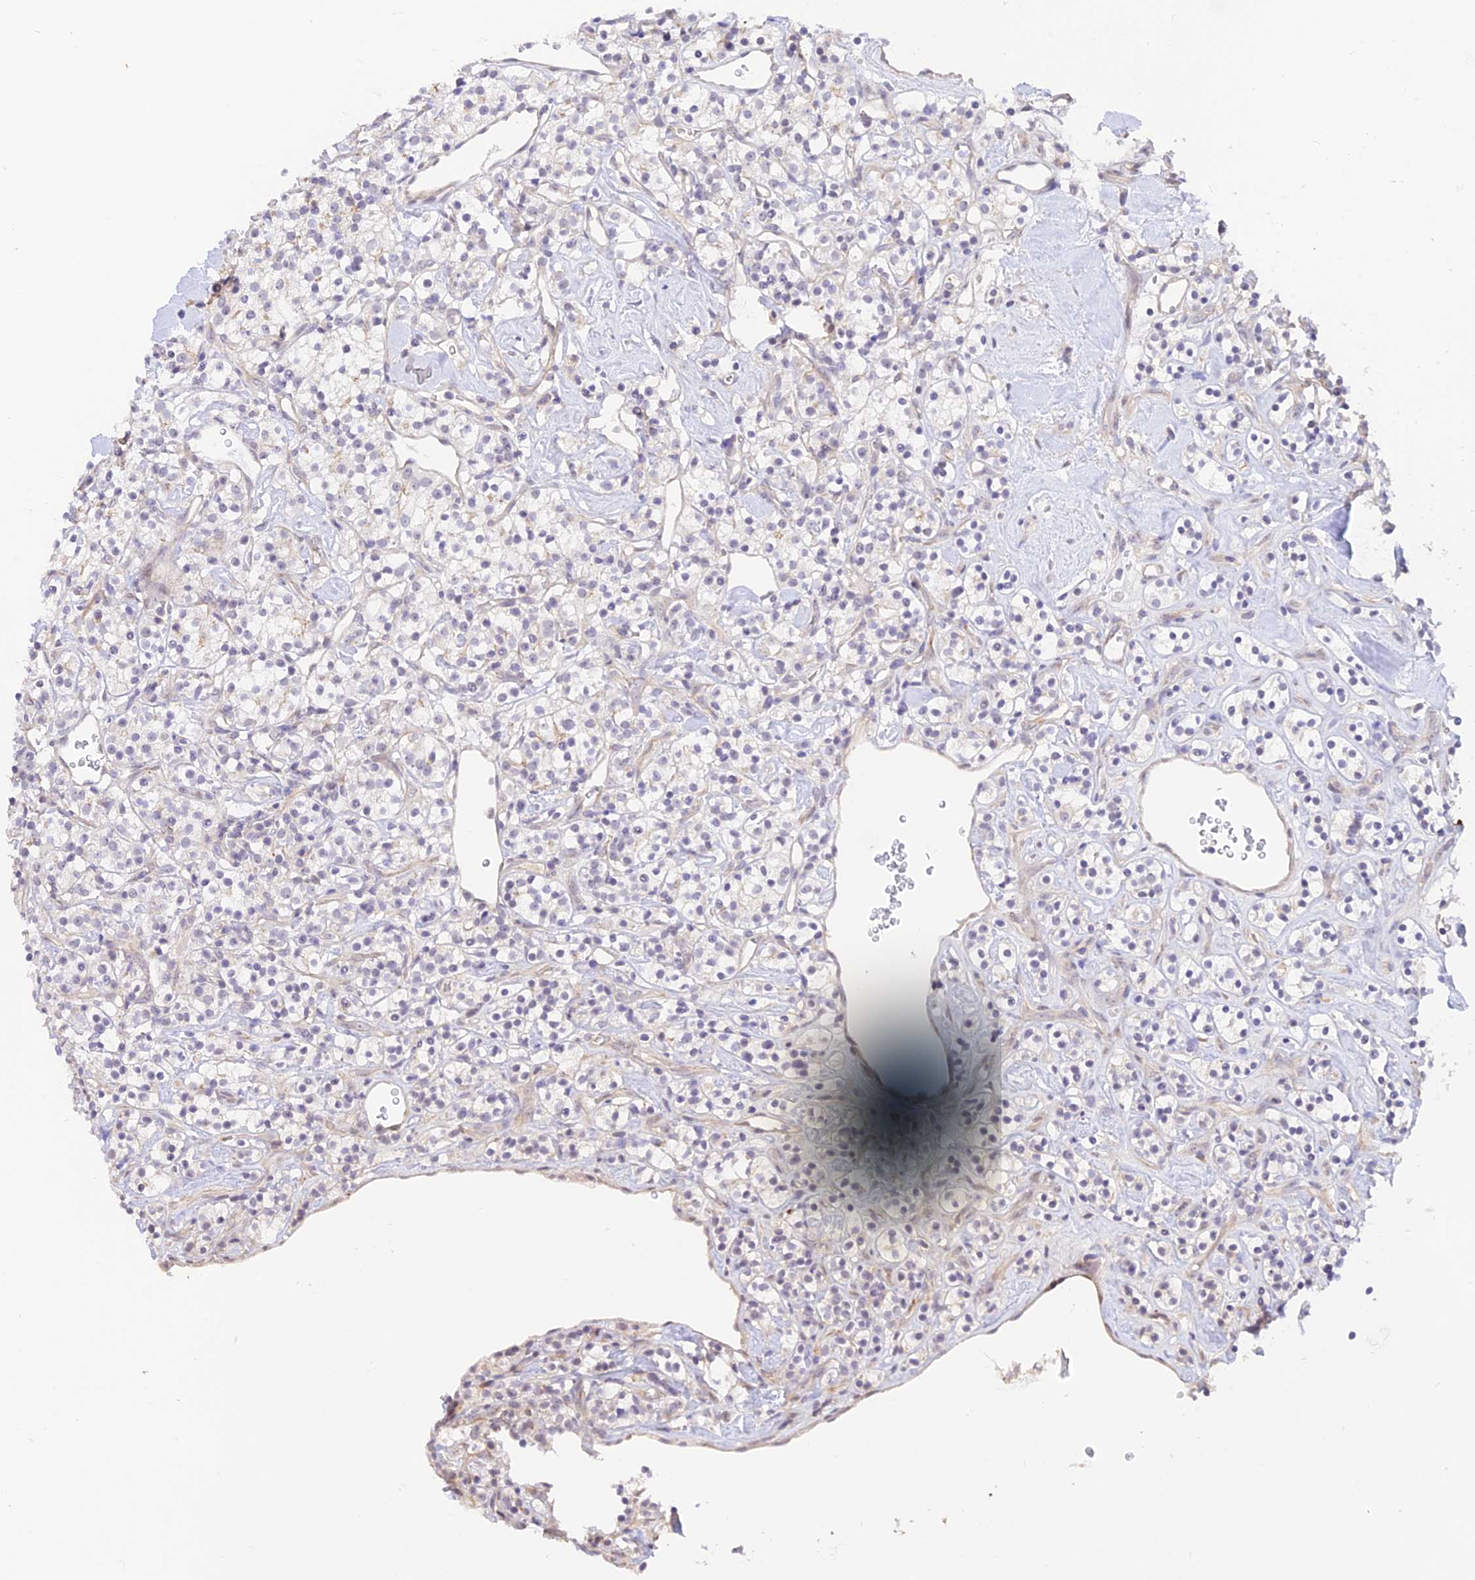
{"staining": {"intensity": "negative", "quantity": "none", "location": "none"}, "tissue": "renal cancer", "cell_type": "Tumor cells", "image_type": "cancer", "snomed": [{"axis": "morphology", "description": "Adenocarcinoma, NOS"}, {"axis": "topography", "description": "Kidney"}], "caption": "Renal adenocarcinoma stained for a protein using IHC displays no positivity tumor cells.", "gene": "CAMSAP3", "patient": {"sex": "male", "age": 77}}